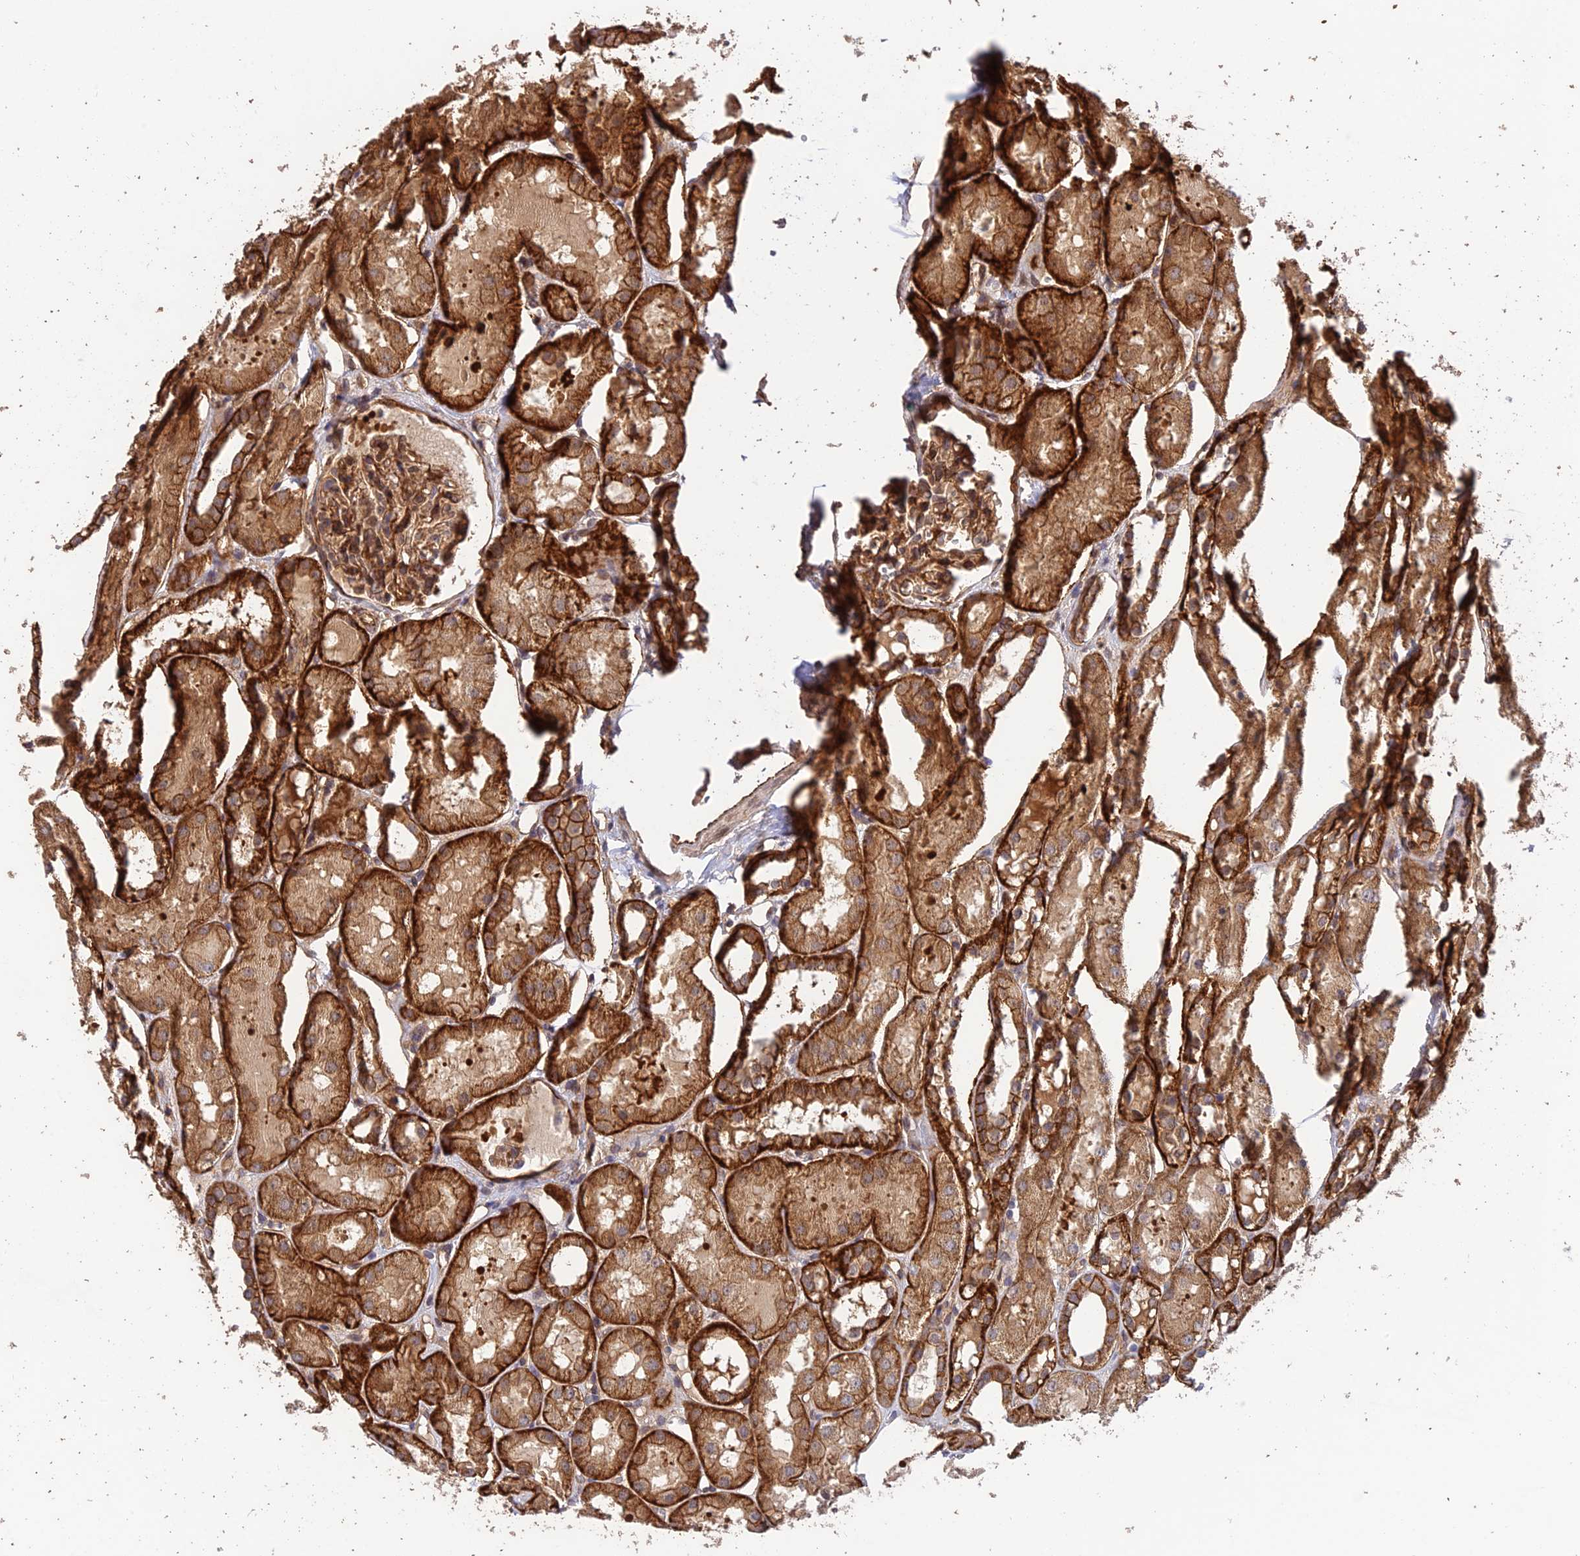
{"staining": {"intensity": "strong", "quantity": ">75%", "location": "cytoplasmic/membranous"}, "tissue": "kidney", "cell_type": "Cells in glomeruli", "image_type": "normal", "snomed": [{"axis": "morphology", "description": "Normal tissue, NOS"}, {"axis": "topography", "description": "Kidney"}, {"axis": "topography", "description": "Urinary bladder"}], "caption": "This micrograph demonstrates immunohistochemistry staining of benign human kidney, with high strong cytoplasmic/membranous expression in about >75% of cells in glomeruli.", "gene": "HOMER2", "patient": {"sex": "male", "age": 16}}